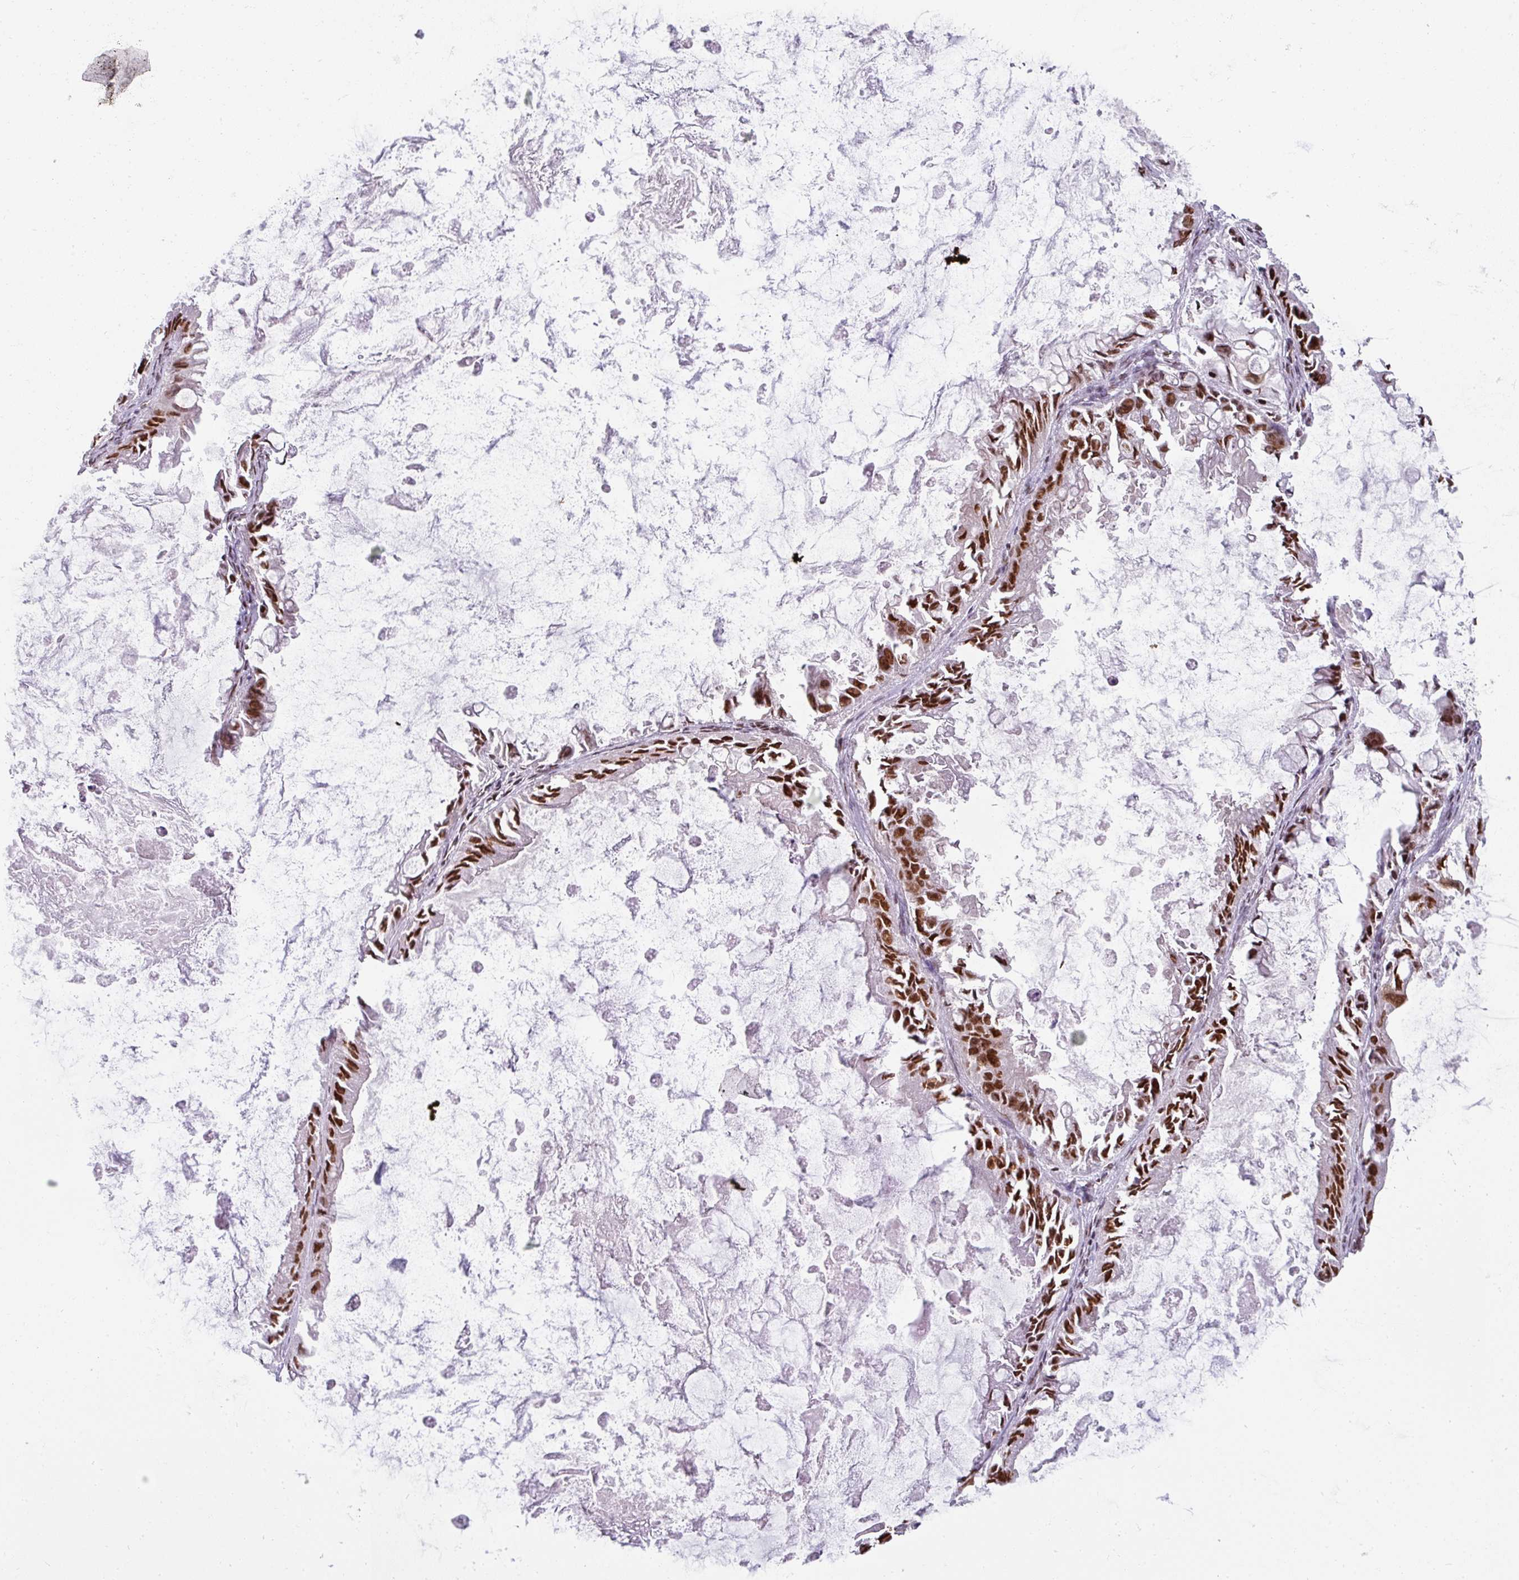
{"staining": {"intensity": "strong", "quantity": ">75%", "location": "nuclear"}, "tissue": "ovarian cancer", "cell_type": "Tumor cells", "image_type": "cancer", "snomed": [{"axis": "morphology", "description": "Cystadenocarcinoma, mucinous, NOS"}, {"axis": "topography", "description": "Ovary"}], "caption": "Ovarian cancer stained for a protein exhibits strong nuclear positivity in tumor cells. (DAB = brown stain, brightfield microscopy at high magnification).", "gene": "NCOA5", "patient": {"sex": "female", "age": 61}}